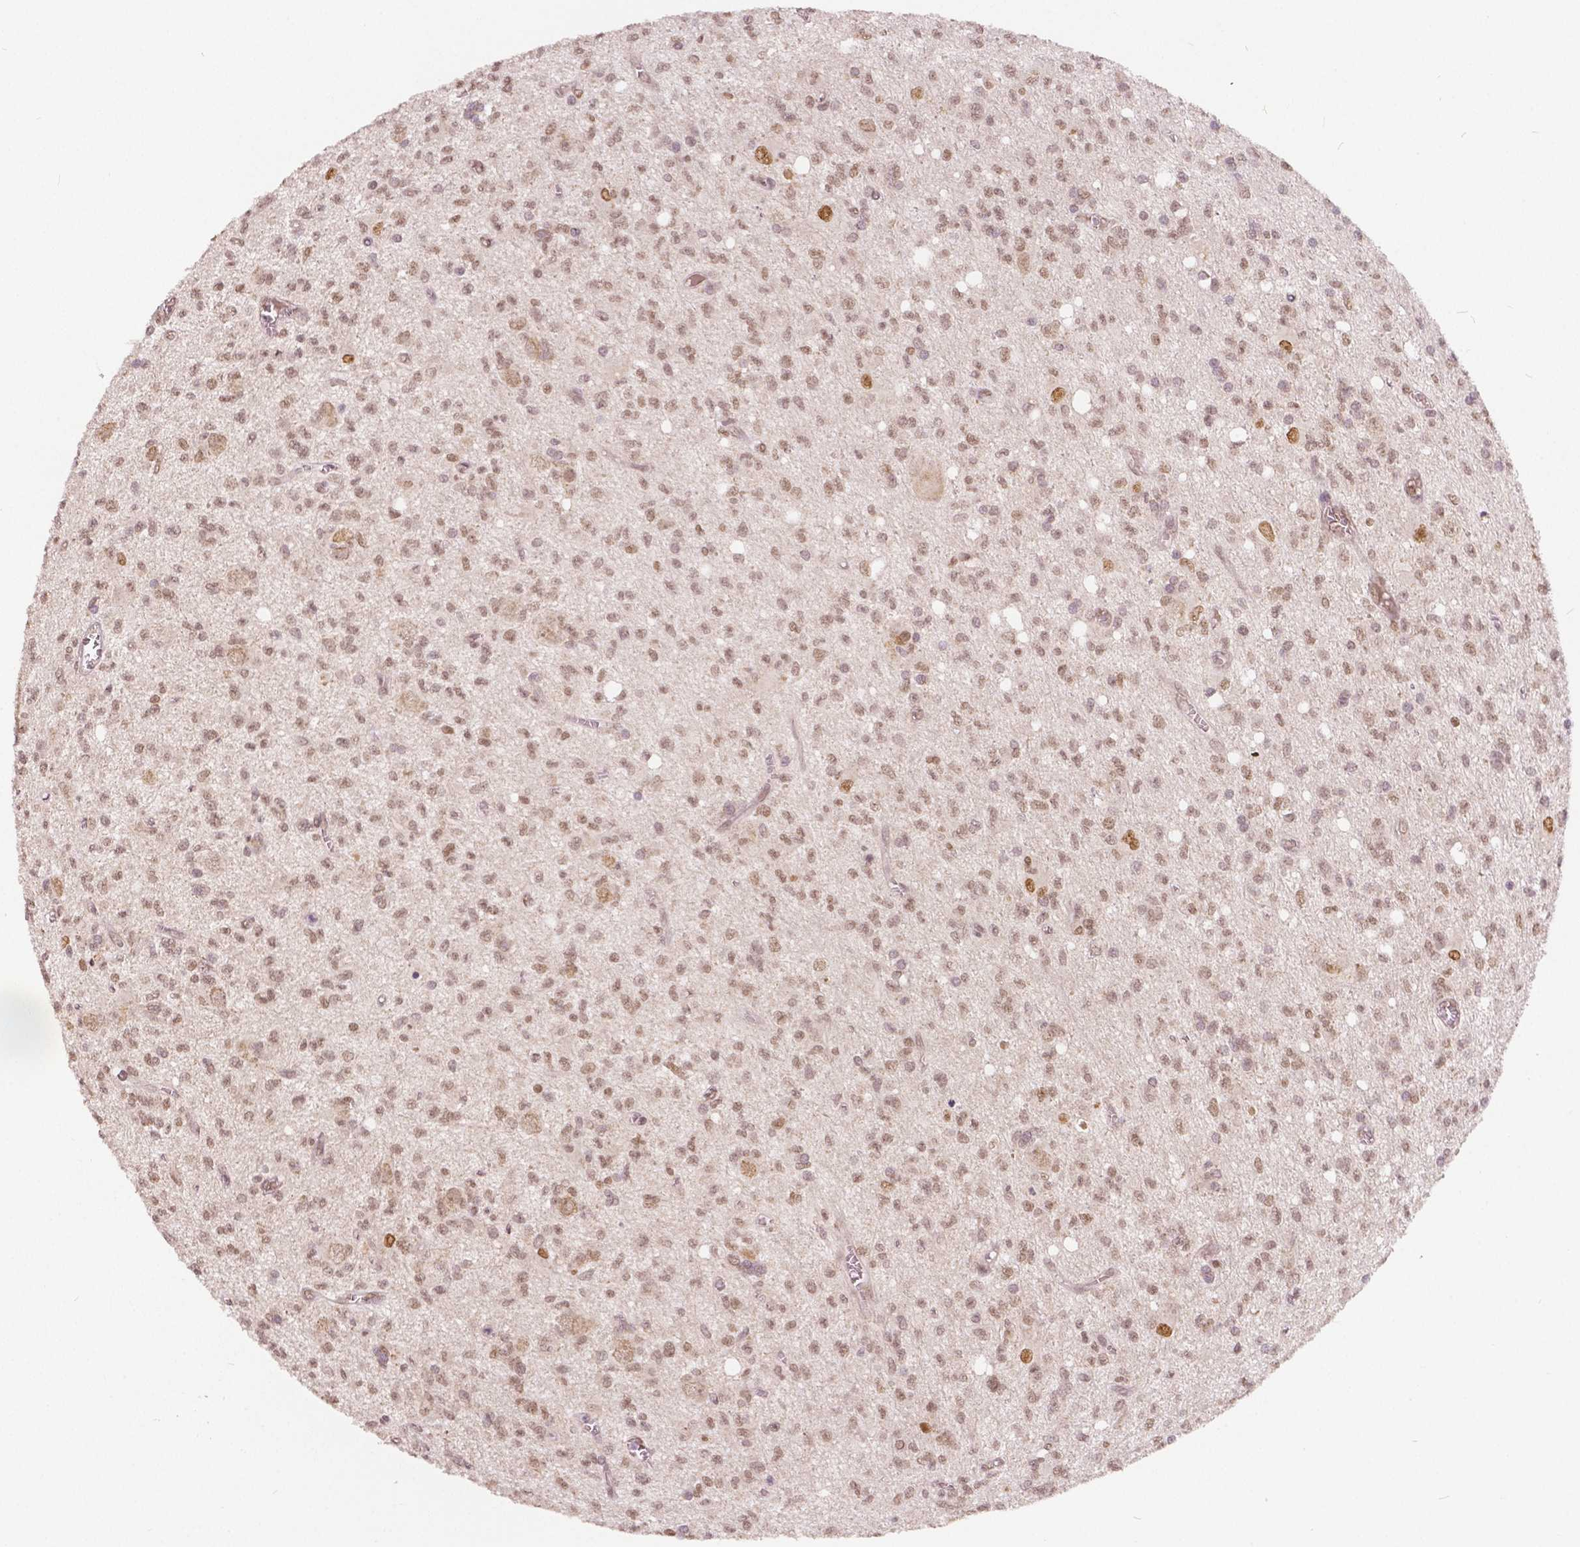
{"staining": {"intensity": "weak", "quantity": ">75%", "location": "nuclear"}, "tissue": "glioma", "cell_type": "Tumor cells", "image_type": "cancer", "snomed": [{"axis": "morphology", "description": "Glioma, malignant, Low grade"}, {"axis": "topography", "description": "Brain"}], "caption": "The immunohistochemical stain labels weak nuclear staining in tumor cells of malignant low-grade glioma tissue.", "gene": "HMBOX1", "patient": {"sex": "male", "age": 64}}